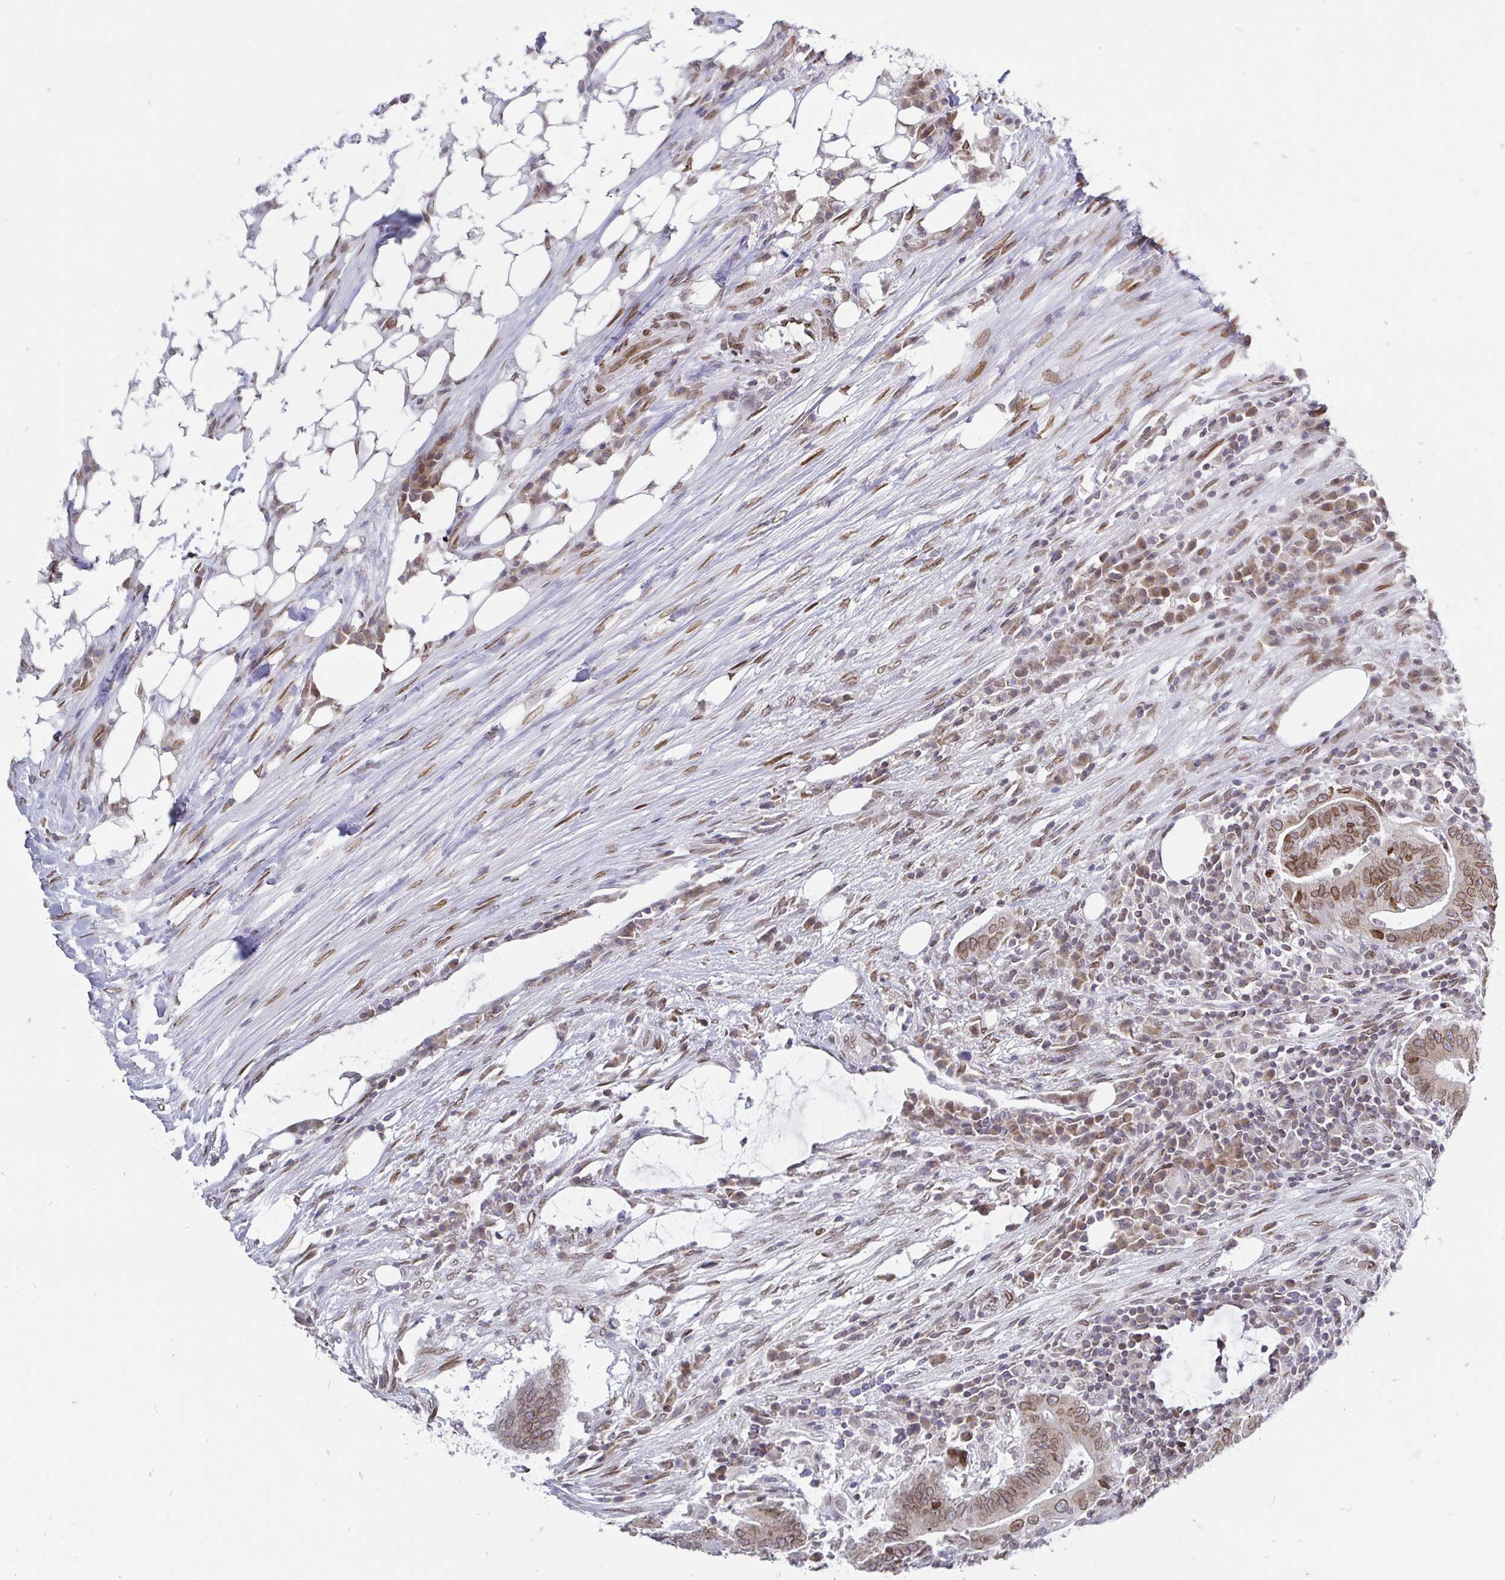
{"staining": {"intensity": "moderate", "quantity": ">75%", "location": "cytoplasmic/membranous,nuclear"}, "tissue": "colorectal cancer", "cell_type": "Tumor cells", "image_type": "cancer", "snomed": [{"axis": "morphology", "description": "Adenocarcinoma, NOS"}, {"axis": "topography", "description": "Colon"}], "caption": "A high-resolution image shows immunohistochemistry staining of colorectal cancer, which shows moderate cytoplasmic/membranous and nuclear positivity in approximately >75% of tumor cells.", "gene": "EMD", "patient": {"sex": "female", "age": 43}}